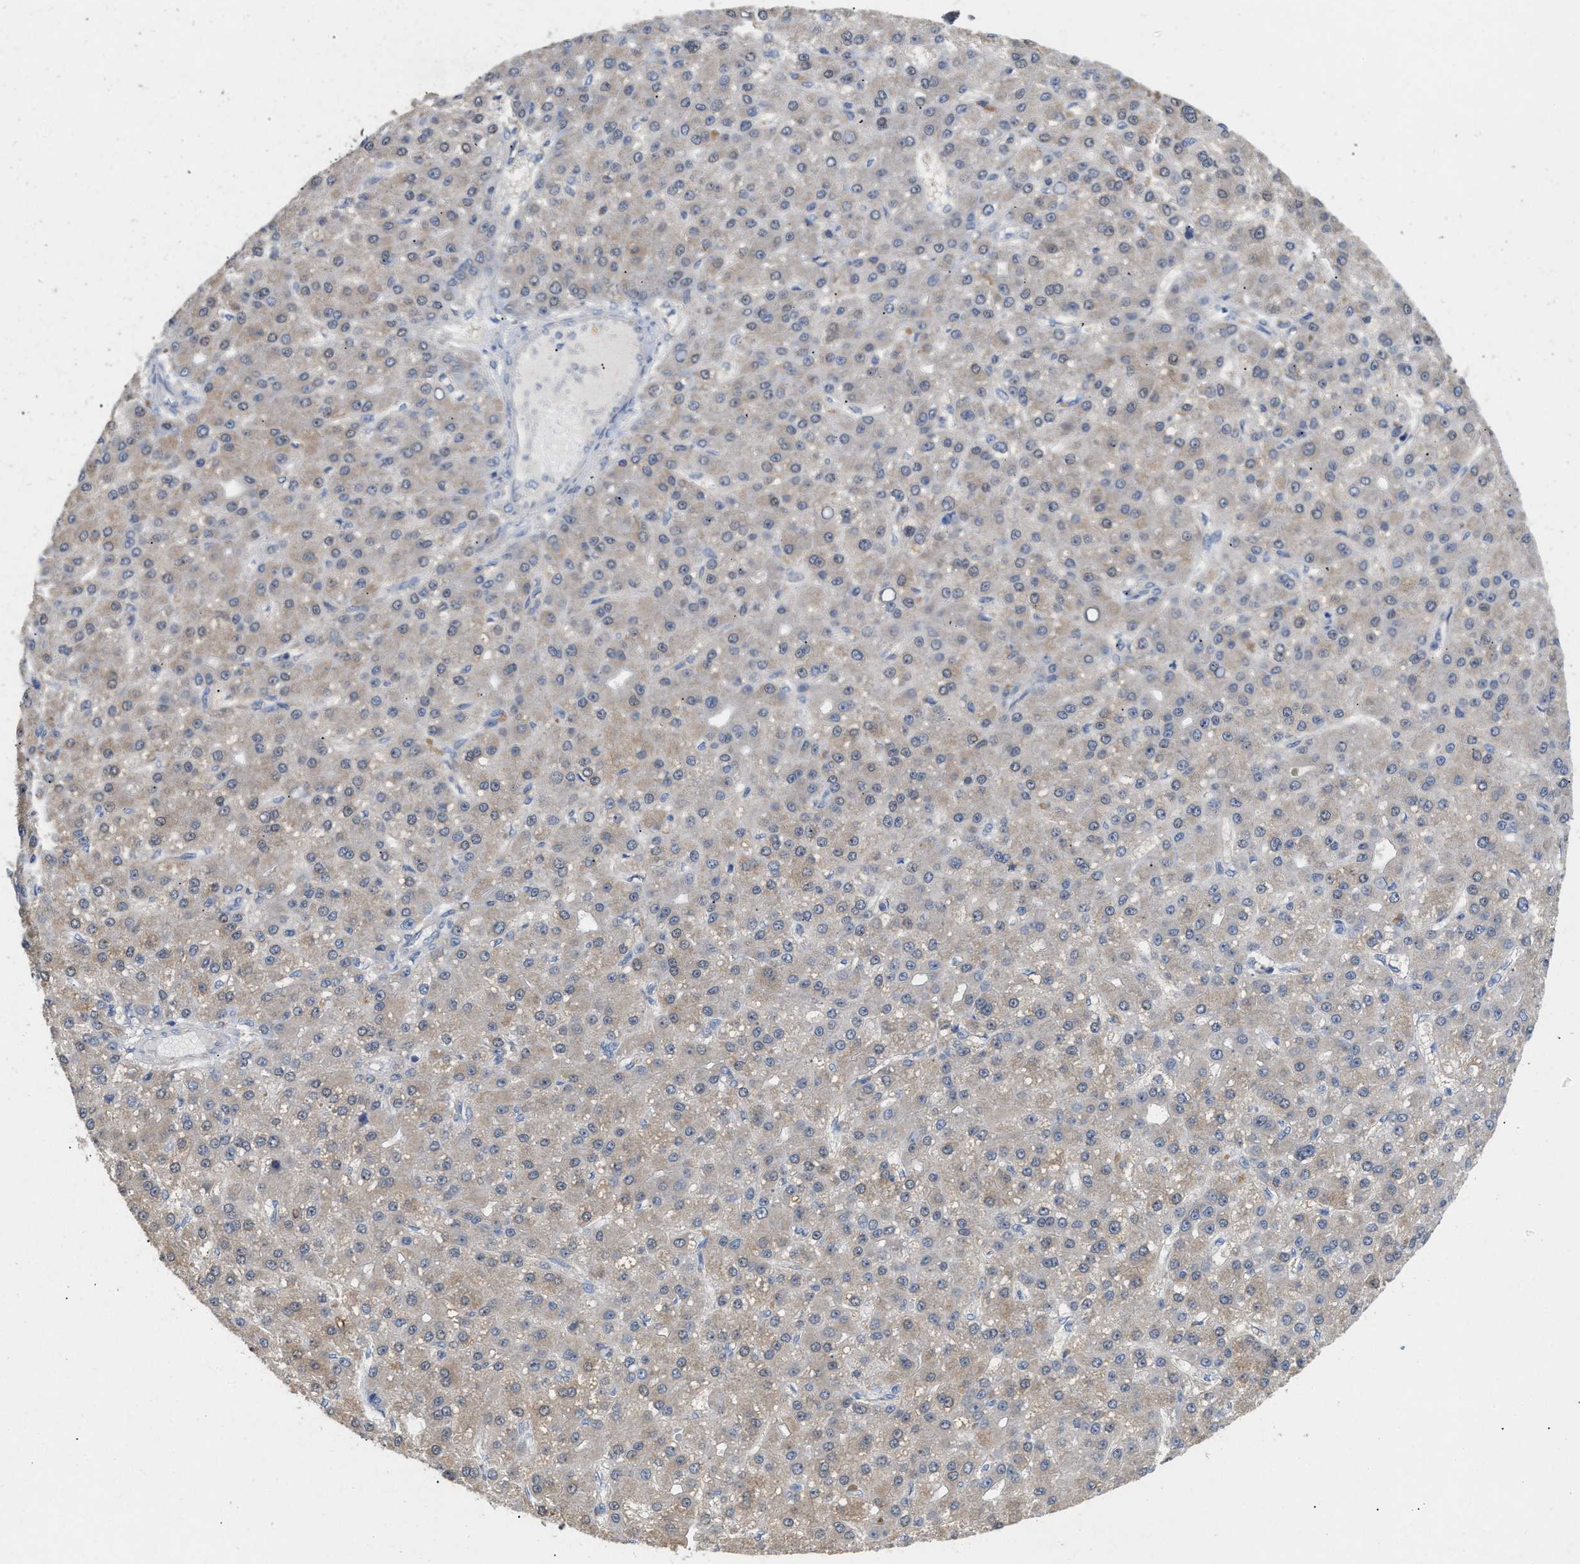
{"staining": {"intensity": "weak", "quantity": "25%-75%", "location": "cytoplasmic/membranous"}, "tissue": "liver cancer", "cell_type": "Tumor cells", "image_type": "cancer", "snomed": [{"axis": "morphology", "description": "Carcinoma, Hepatocellular, NOS"}, {"axis": "topography", "description": "Liver"}], "caption": "Immunohistochemistry of liver cancer reveals low levels of weak cytoplasmic/membranous staining in approximately 25%-75% of tumor cells.", "gene": "UBAP2", "patient": {"sex": "male", "age": 67}}